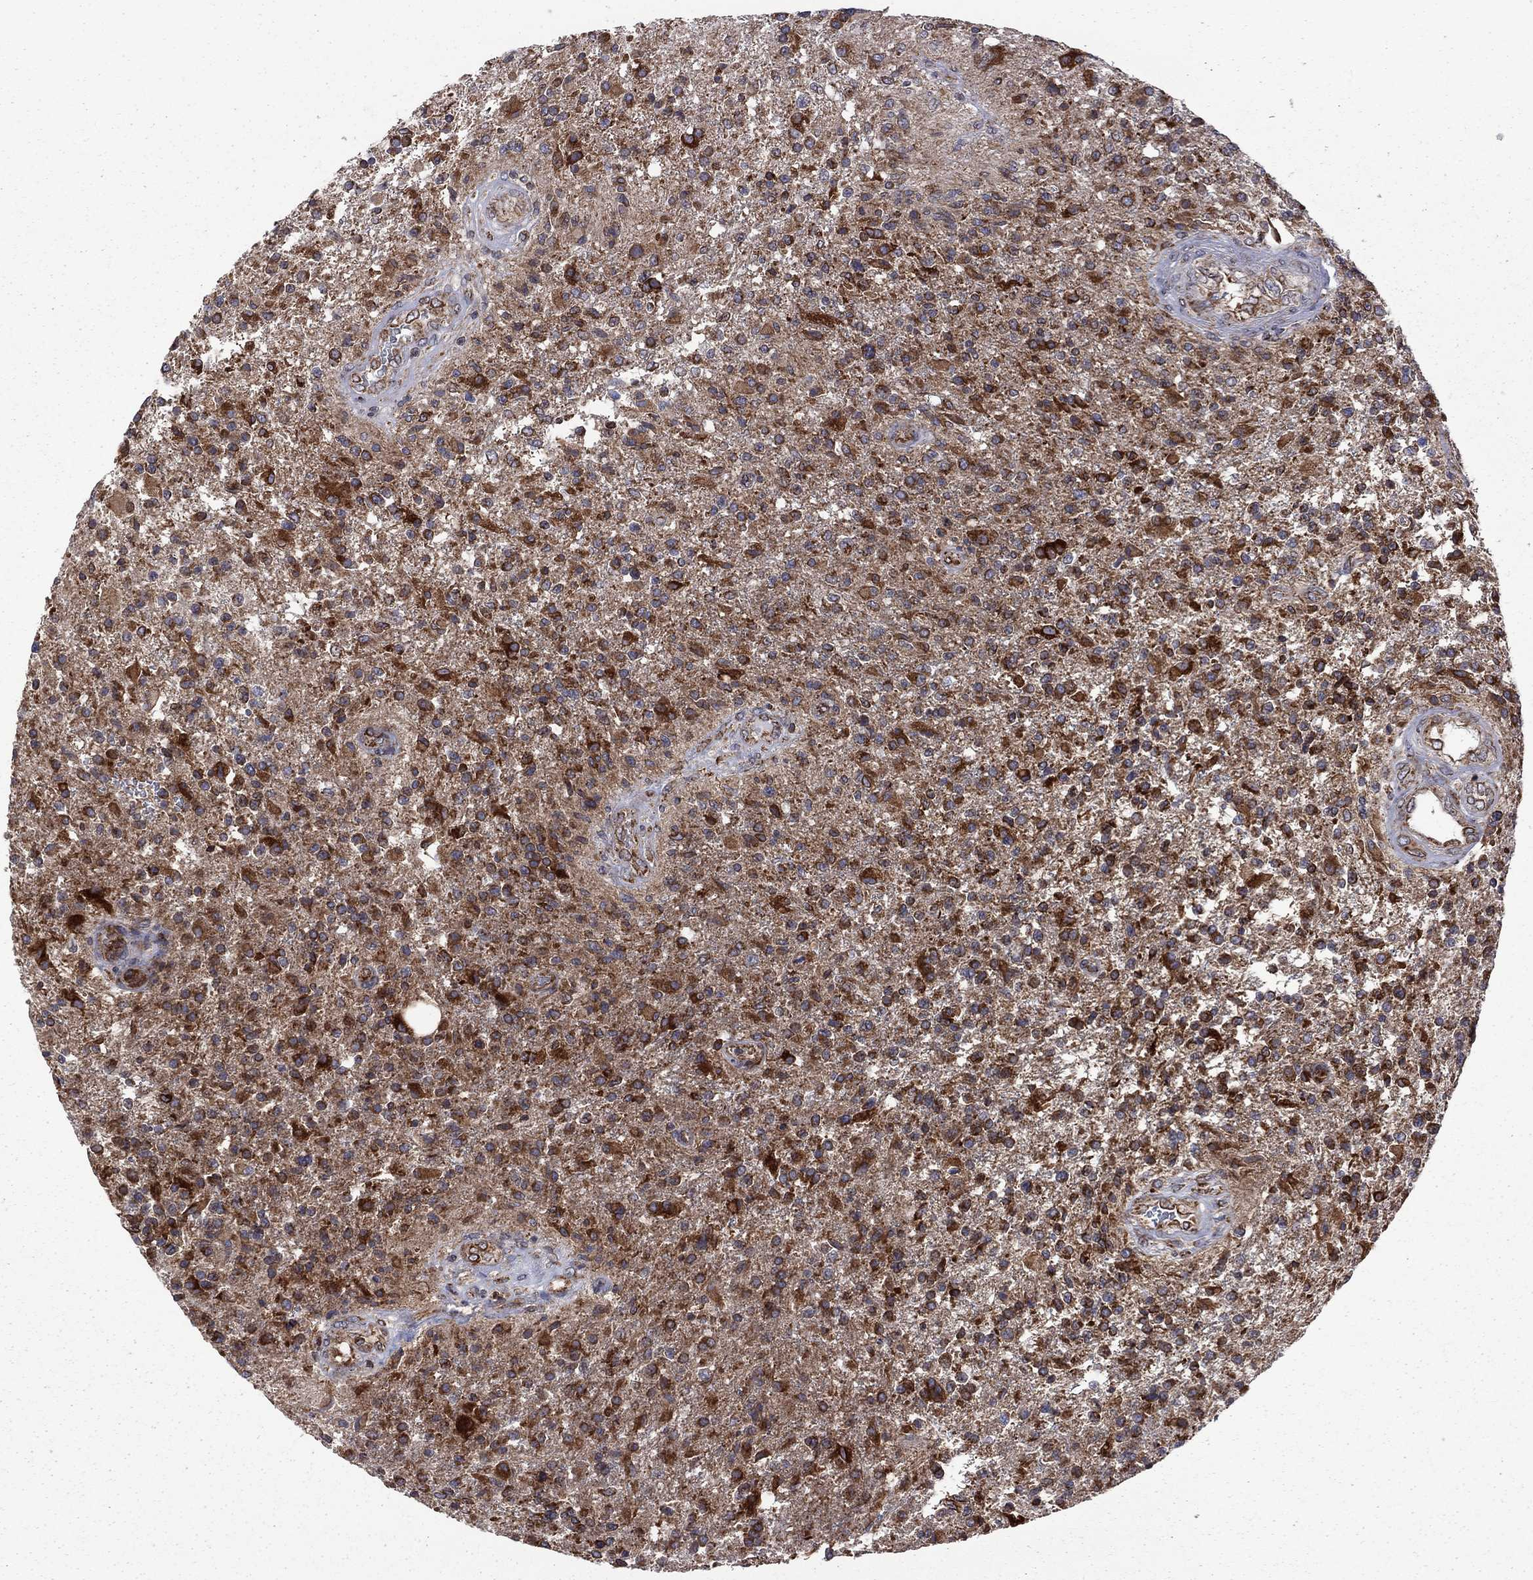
{"staining": {"intensity": "strong", "quantity": ">75%", "location": "cytoplasmic/membranous"}, "tissue": "glioma", "cell_type": "Tumor cells", "image_type": "cancer", "snomed": [{"axis": "morphology", "description": "Glioma, malignant, High grade"}, {"axis": "topography", "description": "Brain"}], "caption": "DAB (3,3'-diaminobenzidine) immunohistochemical staining of human glioma reveals strong cytoplasmic/membranous protein staining in approximately >75% of tumor cells. (Stains: DAB (3,3'-diaminobenzidine) in brown, nuclei in blue, Microscopy: brightfield microscopy at high magnification).", "gene": "CLPTM1", "patient": {"sex": "male", "age": 56}}